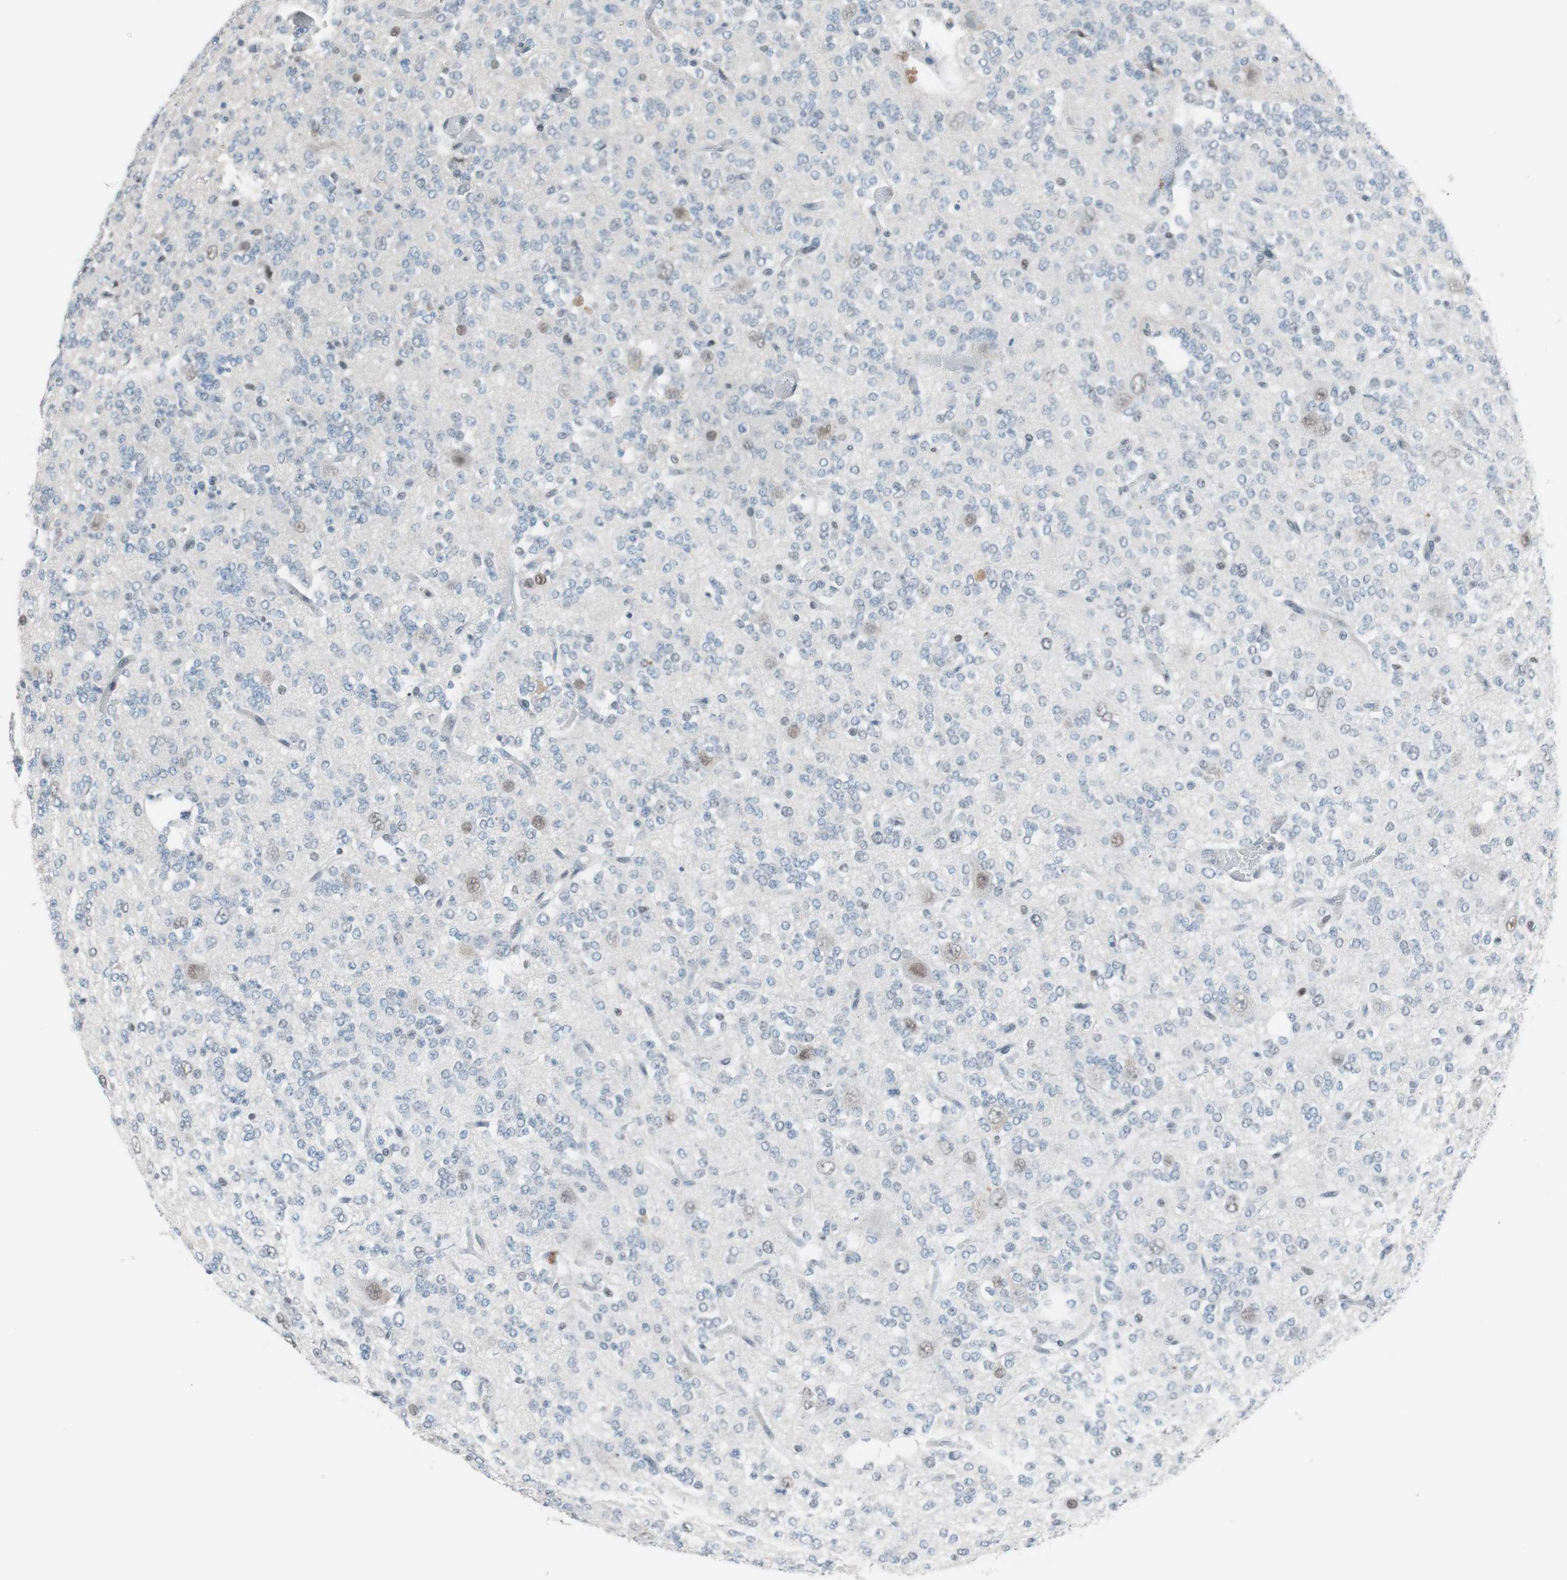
{"staining": {"intensity": "weak", "quantity": "<25%", "location": "nuclear"}, "tissue": "glioma", "cell_type": "Tumor cells", "image_type": "cancer", "snomed": [{"axis": "morphology", "description": "Glioma, malignant, Low grade"}, {"axis": "topography", "description": "Brain"}], "caption": "DAB immunohistochemical staining of human glioma displays no significant staining in tumor cells.", "gene": "ARID1A", "patient": {"sex": "male", "age": 38}}